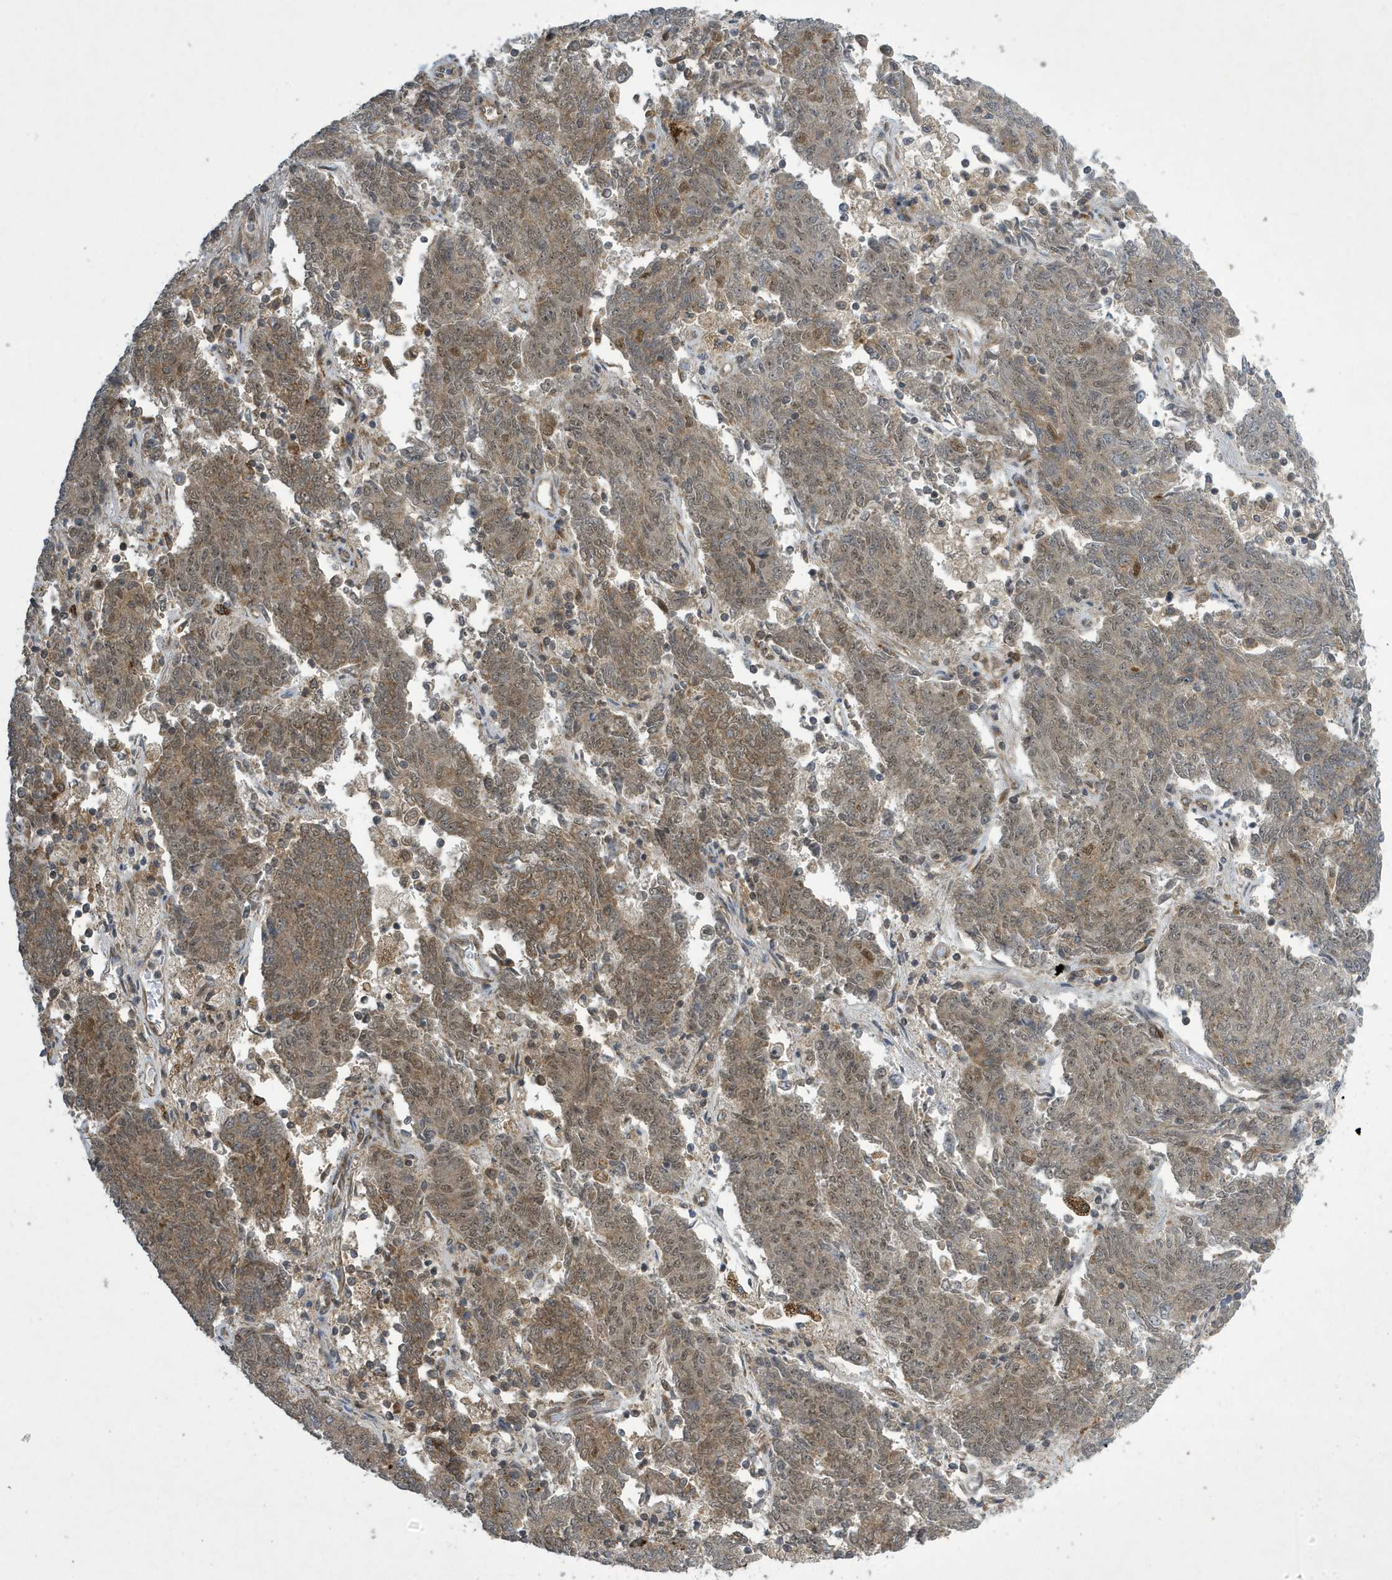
{"staining": {"intensity": "moderate", "quantity": ">75%", "location": "cytoplasmic/membranous,nuclear"}, "tissue": "endometrial cancer", "cell_type": "Tumor cells", "image_type": "cancer", "snomed": [{"axis": "morphology", "description": "Adenocarcinoma, NOS"}, {"axis": "topography", "description": "Endometrium"}], "caption": "A histopathology image of endometrial cancer stained for a protein shows moderate cytoplasmic/membranous and nuclear brown staining in tumor cells.", "gene": "NCOA7", "patient": {"sex": "female", "age": 80}}